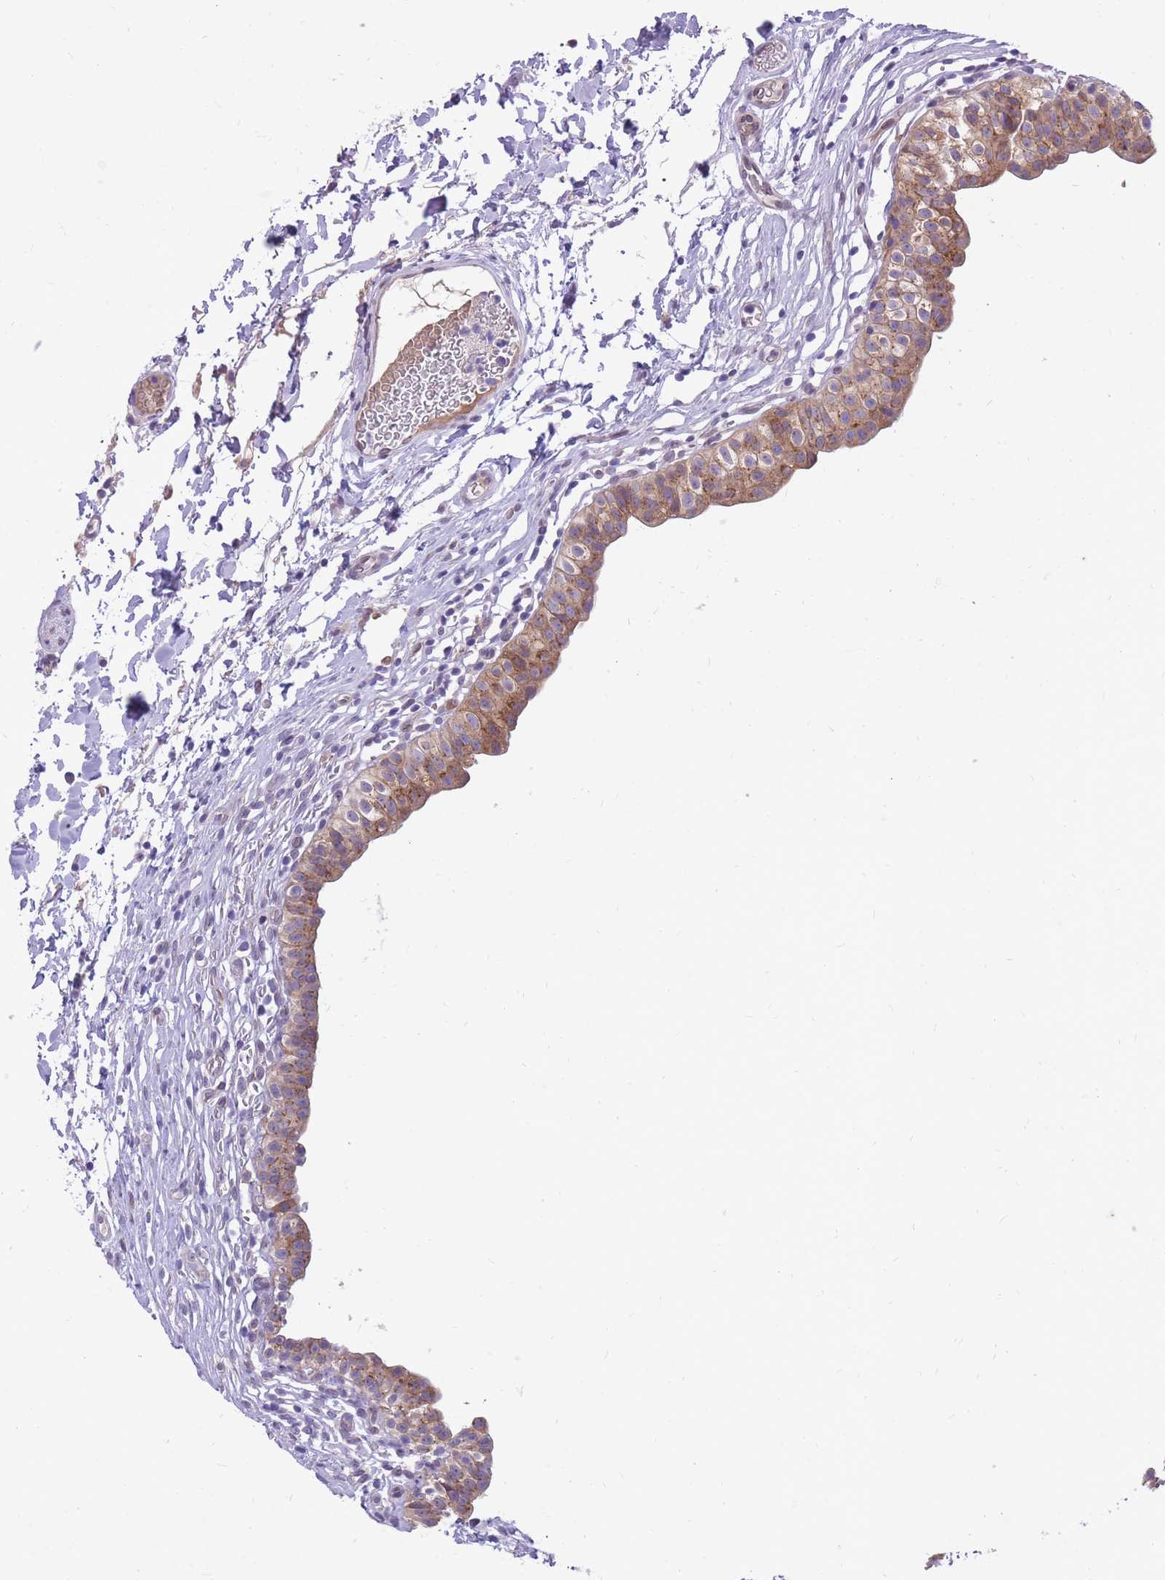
{"staining": {"intensity": "moderate", "quantity": ">75%", "location": "cytoplasmic/membranous"}, "tissue": "urinary bladder", "cell_type": "Urothelial cells", "image_type": "normal", "snomed": [{"axis": "morphology", "description": "Normal tissue, NOS"}, {"axis": "topography", "description": "Urinary bladder"}, {"axis": "topography", "description": "Peripheral nerve tissue"}], "caption": "The immunohistochemical stain shows moderate cytoplasmic/membranous staining in urothelial cells of benign urinary bladder. The protein is shown in brown color, while the nuclei are stained blue.", "gene": "HOOK2", "patient": {"sex": "male", "age": 55}}